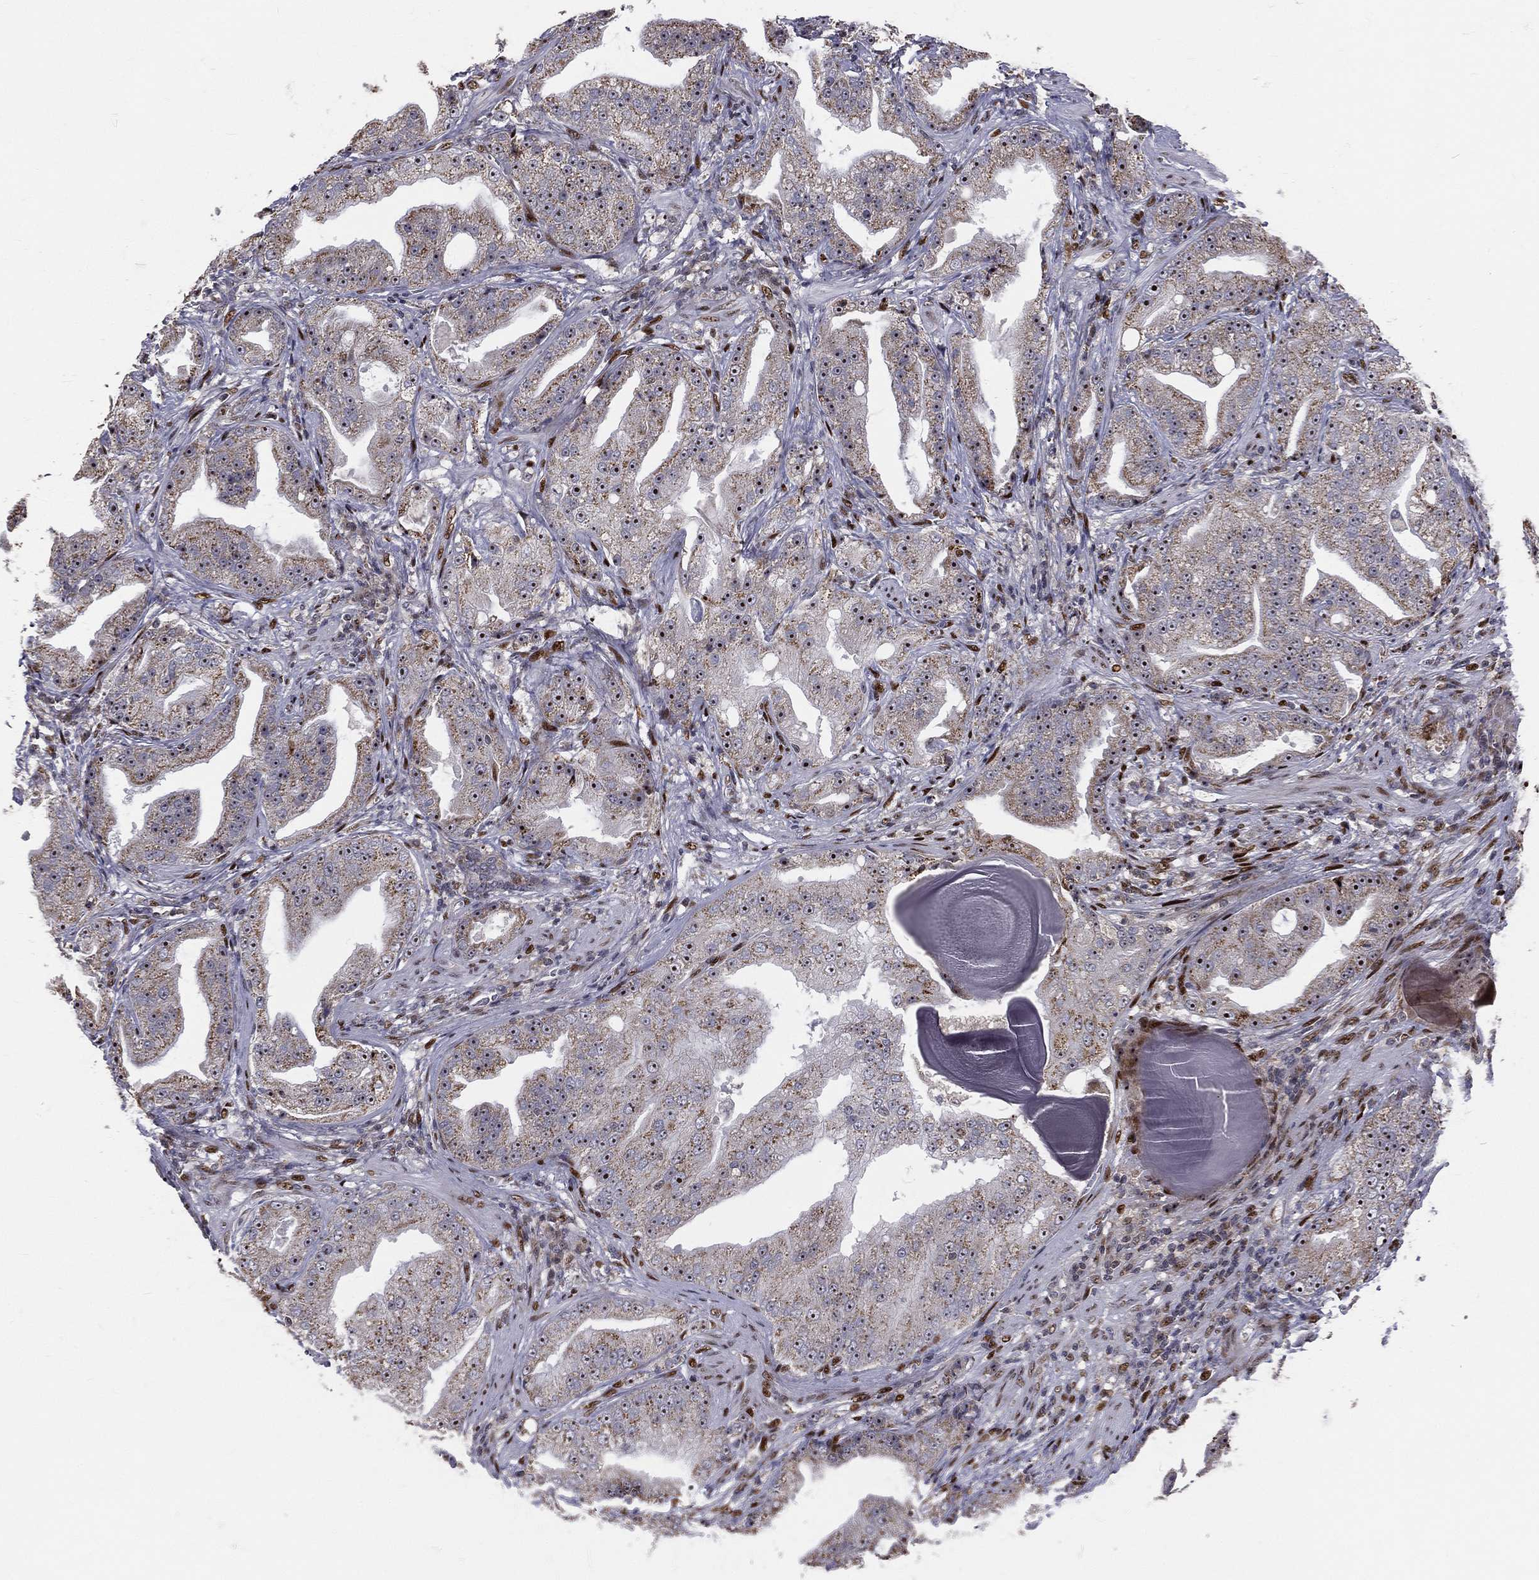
{"staining": {"intensity": "moderate", "quantity": "25%-75%", "location": "cytoplasmic/membranous,nuclear"}, "tissue": "prostate cancer", "cell_type": "Tumor cells", "image_type": "cancer", "snomed": [{"axis": "morphology", "description": "Adenocarcinoma, Low grade"}, {"axis": "topography", "description": "Prostate"}], "caption": "Prostate cancer (adenocarcinoma (low-grade)) stained with a brown dye reveals moderate cytoplasmic/membranous and nuclear positive staining in approximately 25%-75% of tumor cells.", "gene": "ZEB1", "patient": {"sex": "male", "age": 62}}